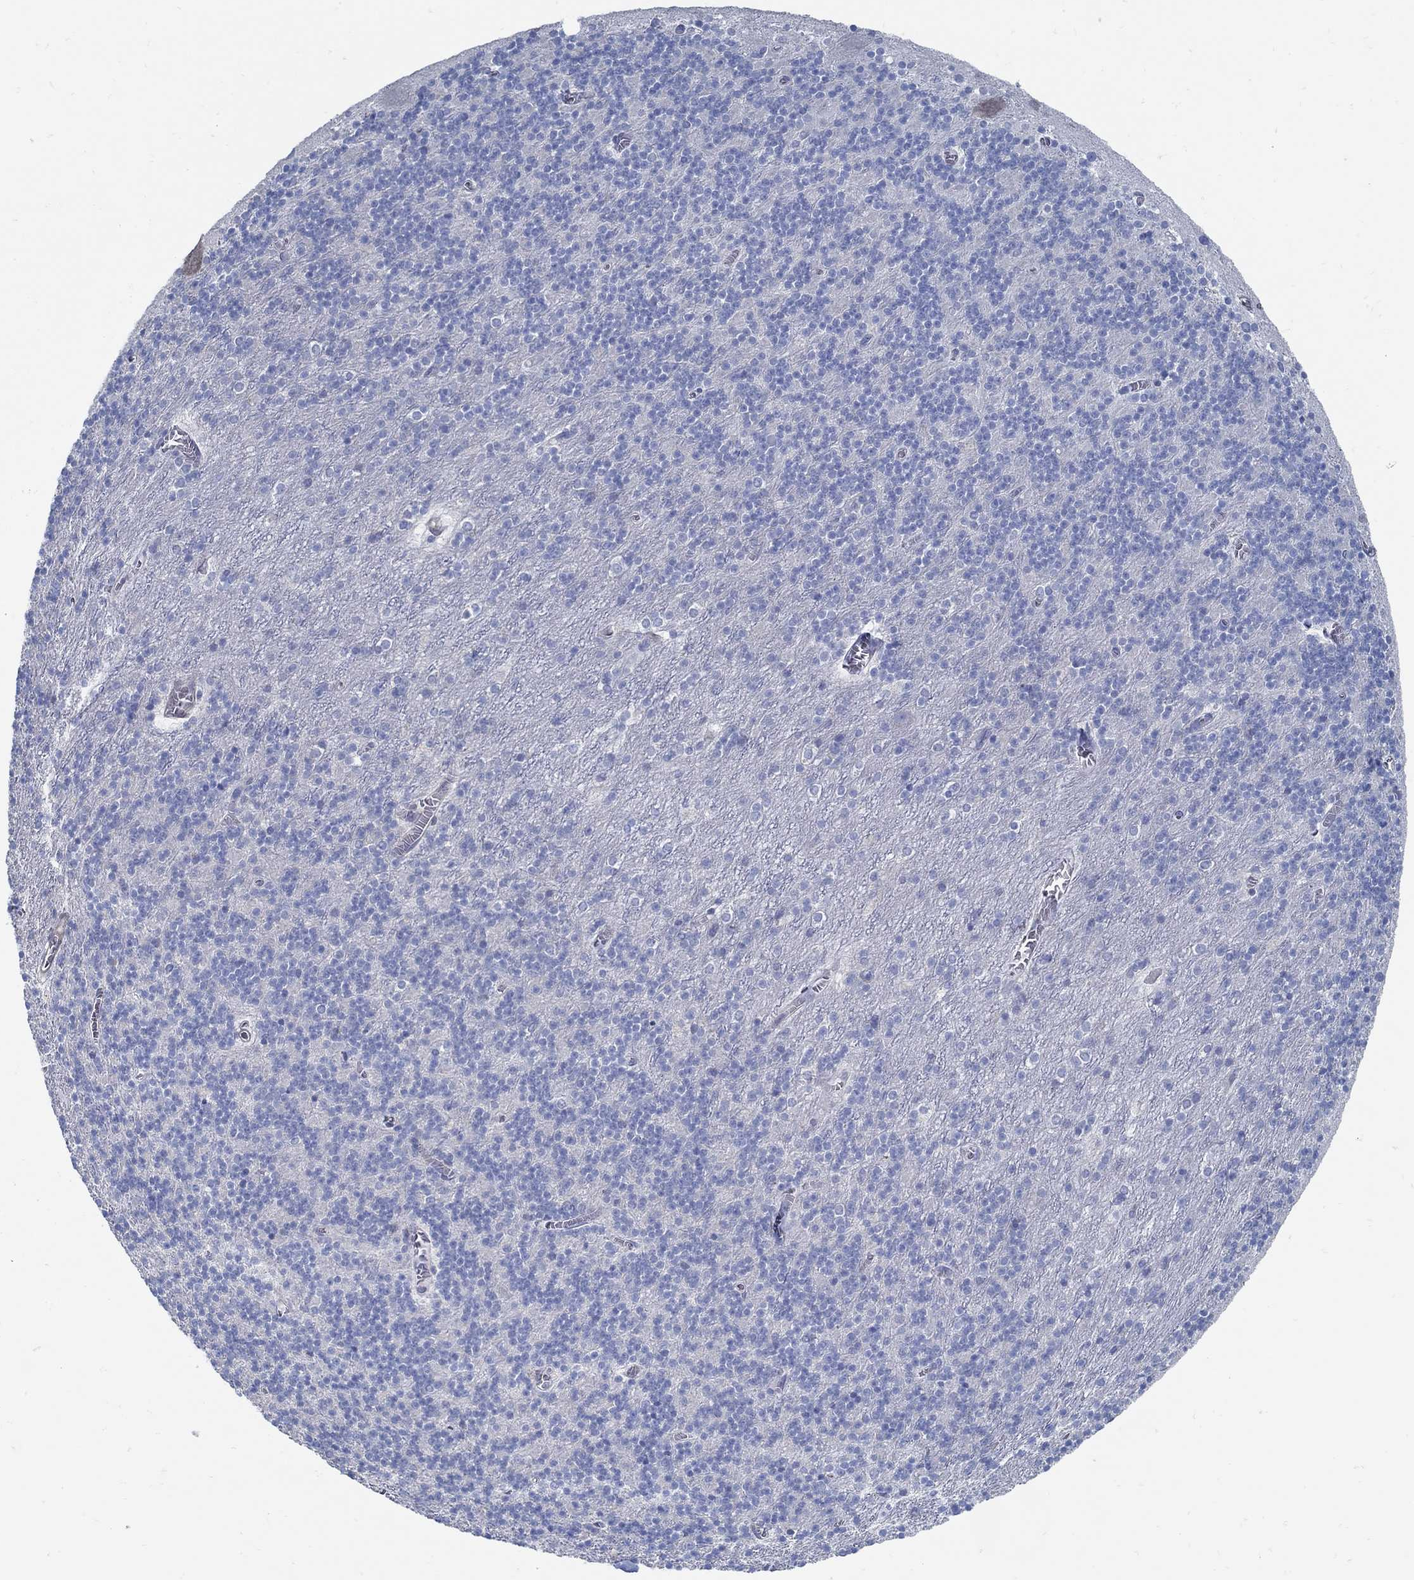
{"staining": {"intensity": "negative", "quantity": "none", "location": "none"}, "tissue": "cerebellum", "cell_type": "Cells in granular layer", "image_type": "normal", "snomed": [{"axis": "morphology", "description": "Normal tissue, NOS"}, {"axis": "topography", "description": "Cerebellum"}], "caption": "The histopathology image displays no staining of cells in granular layer in normal cerebellum. Nuclei are stained in blue.", "gene": "C15orf39", "patient": {"sex": "male", "age": 70}}